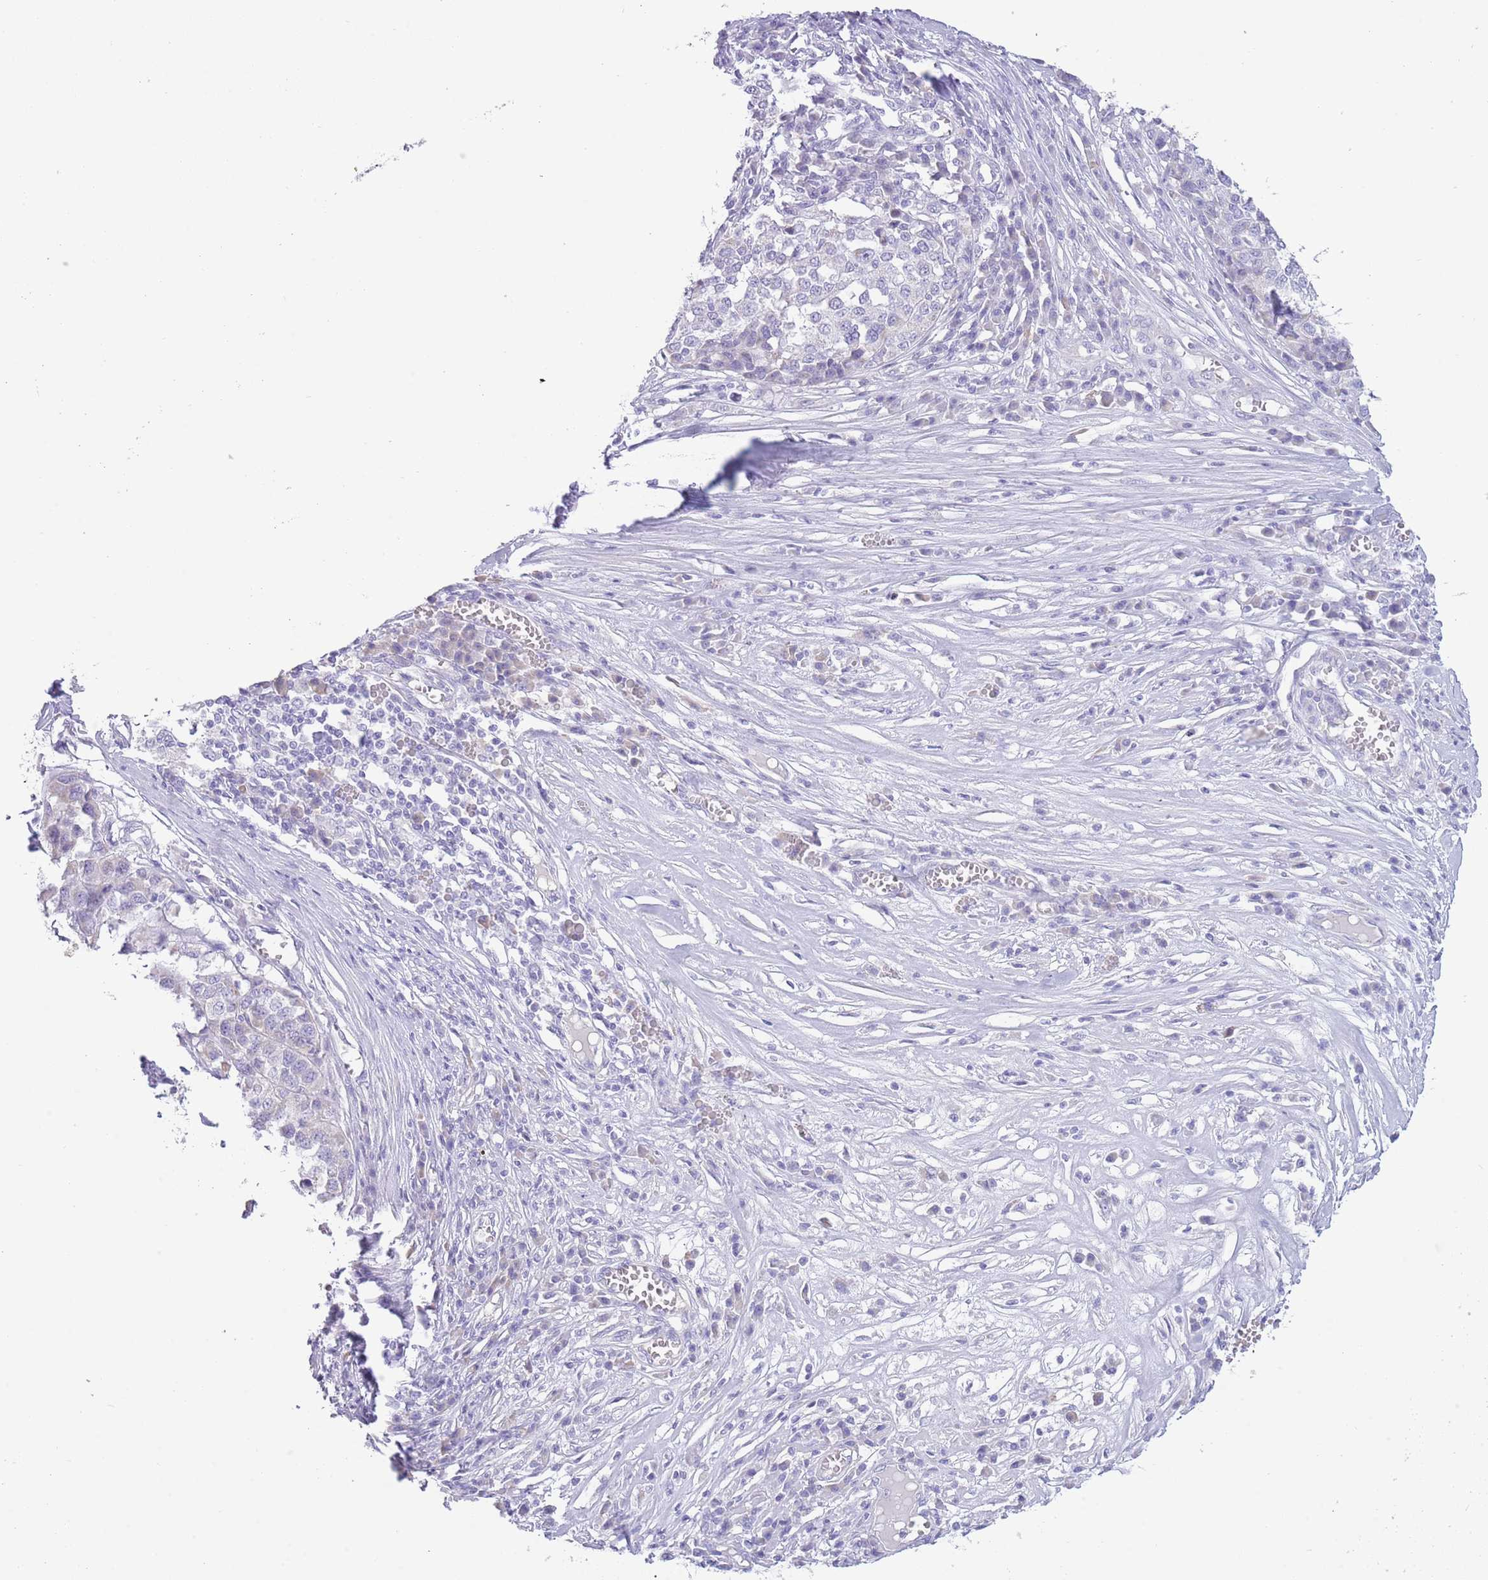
{"staining": {"intensity": "negative", "quantity": "none", "location": "none"}, "tissue": "melanoma", "cell_type": "Tumor cells", "image_type": "cancer", "snomed": [{"axis": "morphology", "description": "Malignant melanoma, Metastatic site"}, {"axis": "topography", "description": "Lymph node"}], "caption": "This micrograph is of melanoma stained with immunohistochemistry (IHC) to label a protein in brown with the nuclei are counter-stained blue. There is no staining in tumor cells.", "gene": "ACR", "patient": {"sex": "male", "age": 44}}